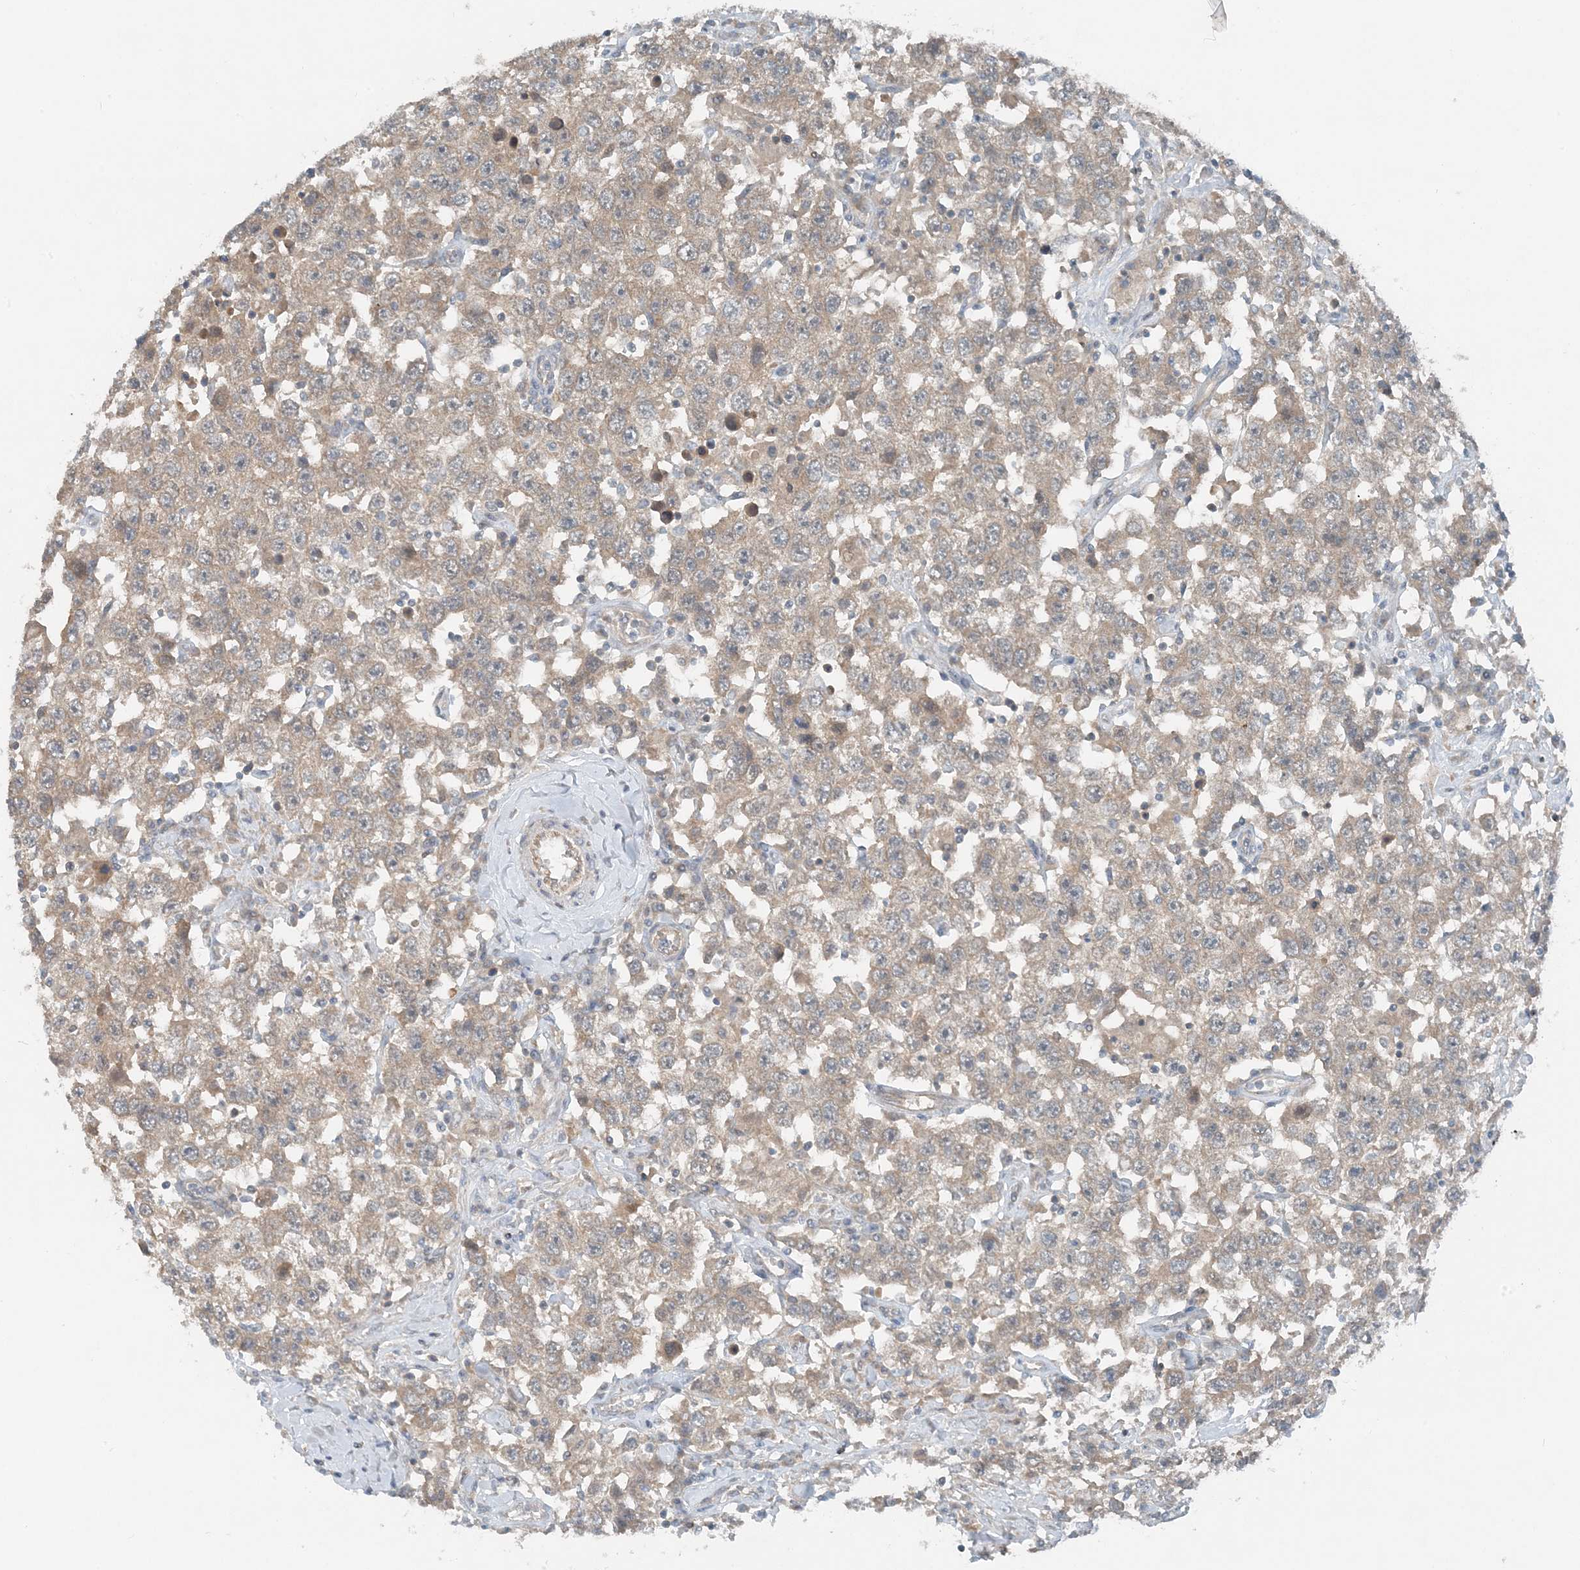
{"staining": {"intensity": "weak", "quantity": ">75%", "location": "cytoplasmic/membranous"}, "tissue": "testis cancer", "cell_type": "Tumor cells", "image_type": "cancer", "snomed": [{"axis": "morphology", "description": "Seminoma, NOS"}, {"axis": "topography", "description": "Testis"}], "caption": "A photomicrograph of testis seminoma stained for a protein shows weak cytoplasmic/membranous brown staining in tumor cells. Immunohistochemistry (ihc) stains the protein in brown and the nuclei are stained blue.", "gene": "MITD1", "patient": {"sex": "male", "age": 41}}